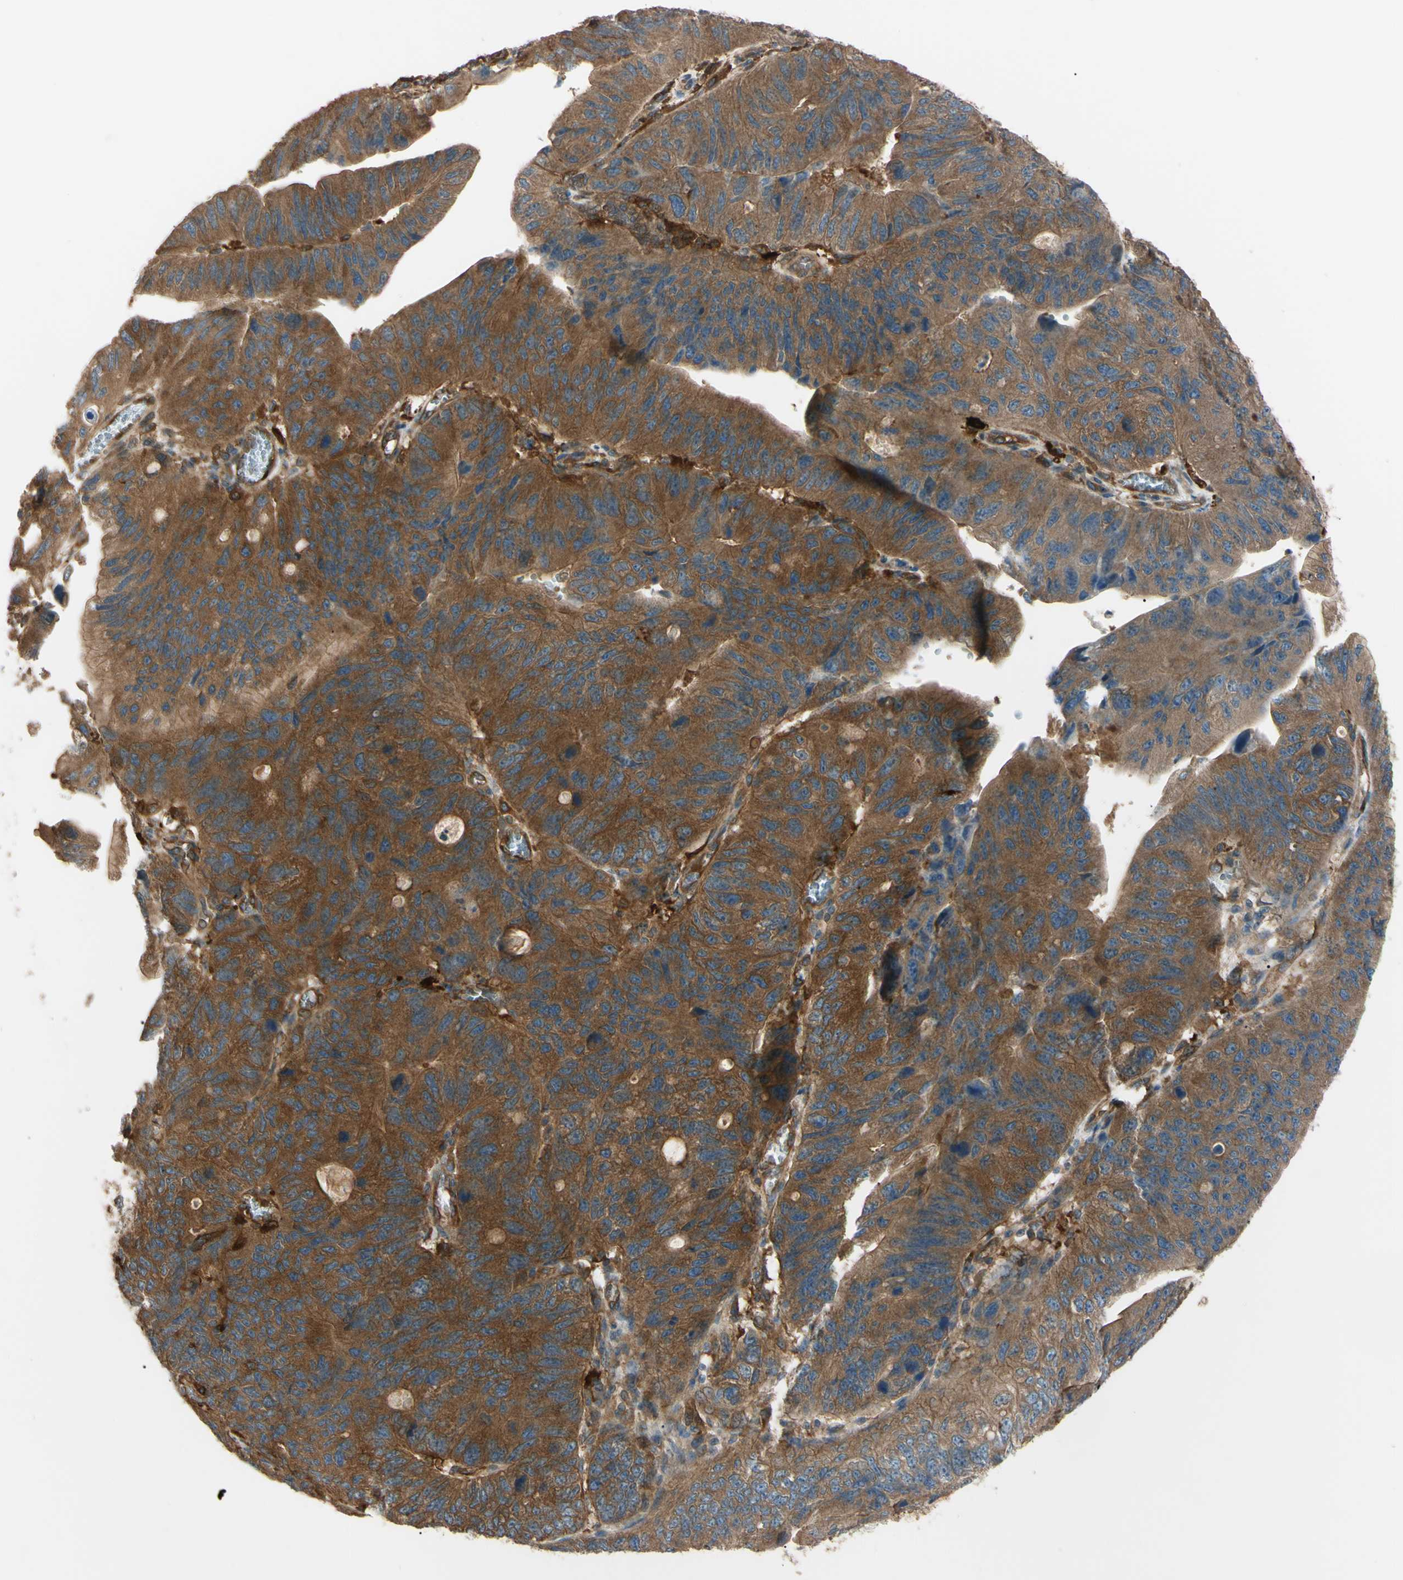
{"staining": {"intensity": "strong", "quantity": ">75%", "location": "cytoplasmic/membranous"}, "tissue": "stomach cancer", "cell_type": "Tumor cells", "image_type": "cancer", "snomed": [{"axis": "morphology", "description": "Adenocarcinoma, NOS"}, {"axis": "topography", "description": "Stomach"}], "caption": "Adenocarcinoma (stomach) was stained to show a protein in brown. There is high levels of strong cytoplasmic/membranous staining in about >75% of tumor cells.", "gene": "PTPN12", "patient": {"sex": "male", "age": 59}}